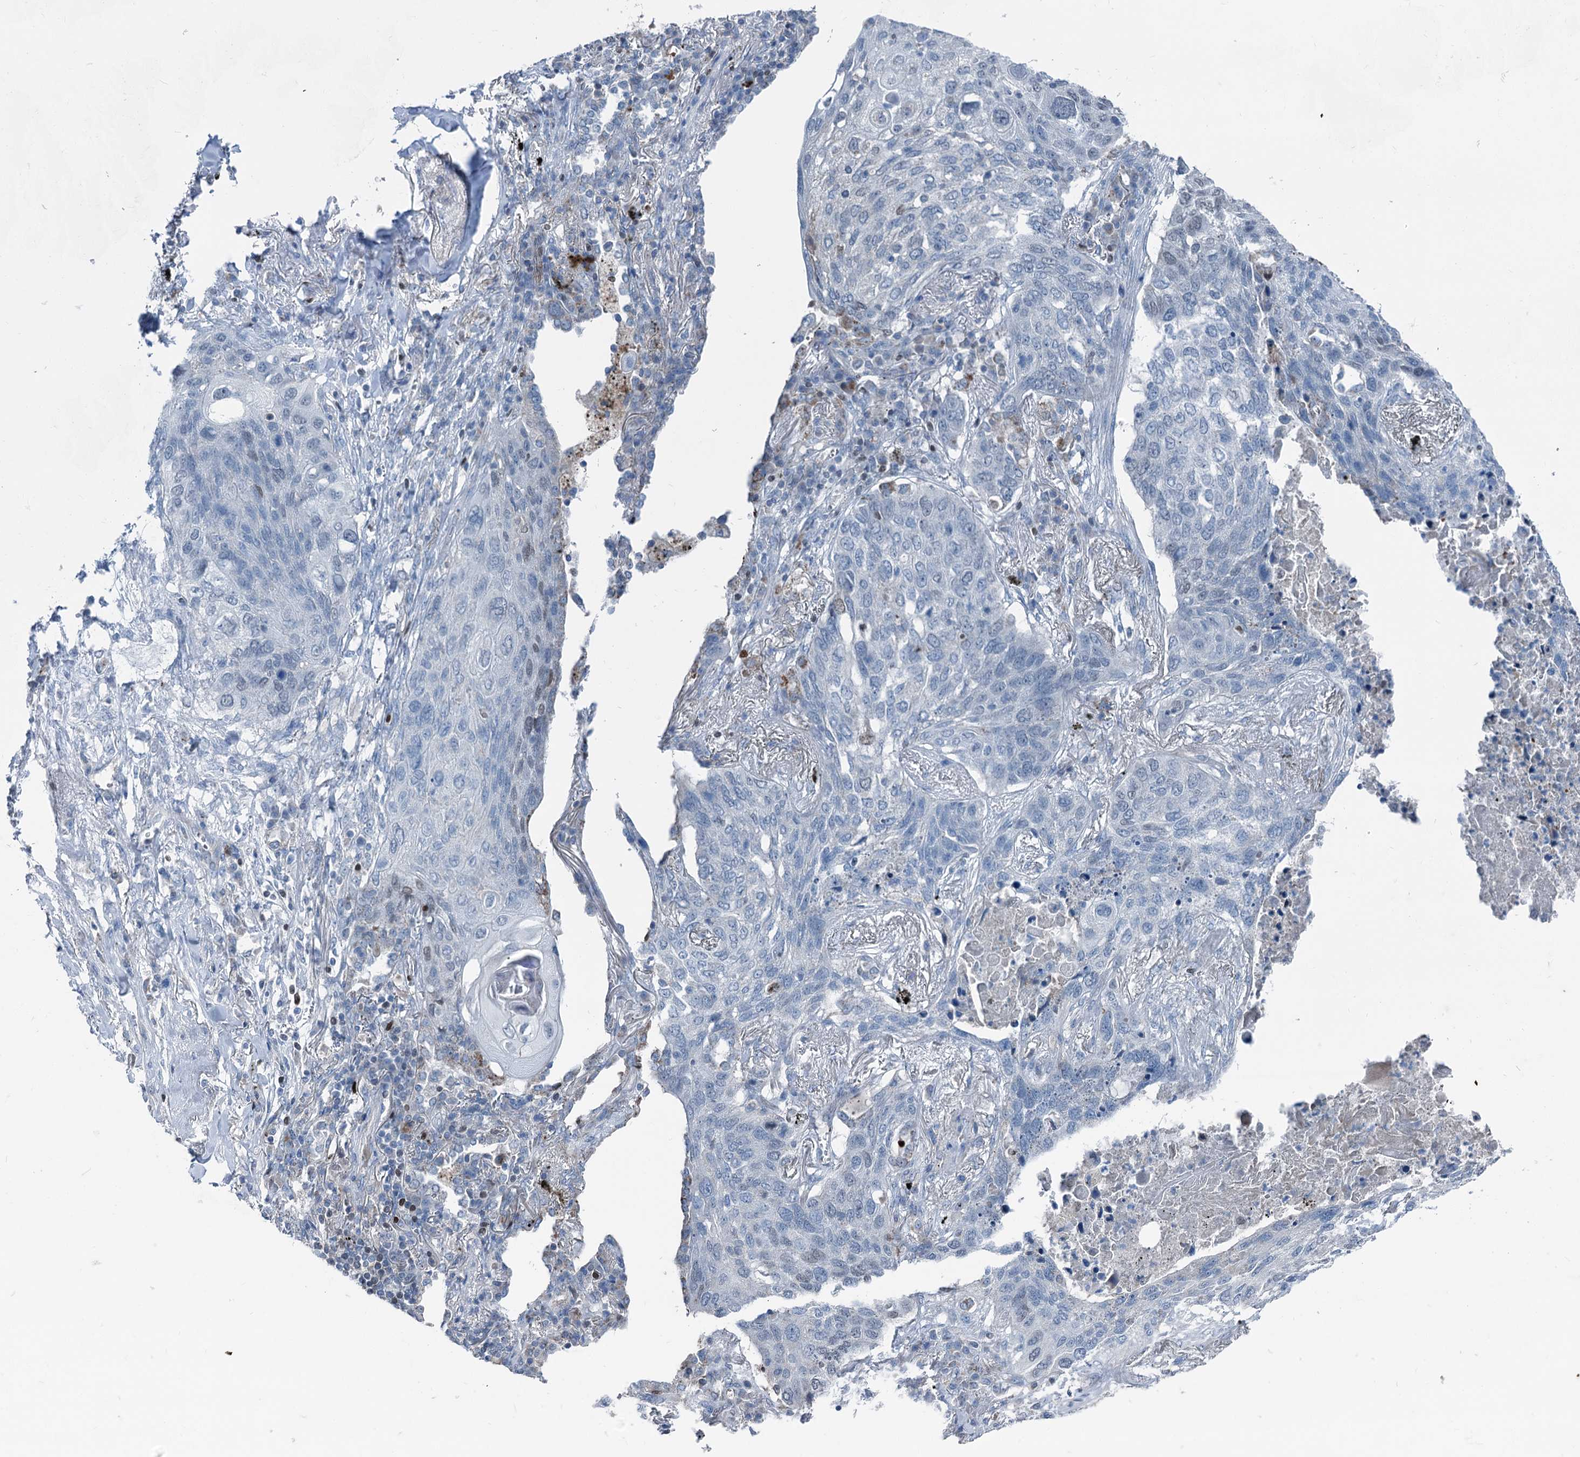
{"staining": {"intensity": "negative", "quantity": "none", "location": "none"}, "tissue": "lung cancer", "cell_type": "Tumor cells", "image_type": "cancer", "snomed": [{"axis": "morphology", "description": "Squamous cell carcinoma, NOS"}, {"axis": "topography", "description": "Lung"}], "caption": "This is an immunohistochemistry (IHC) histopathology image of squamous cell carcinoma (lung). There is no staining in tumor cells.", "gene": "ELP4", "patient": {"sex": "female", "age": 63}}